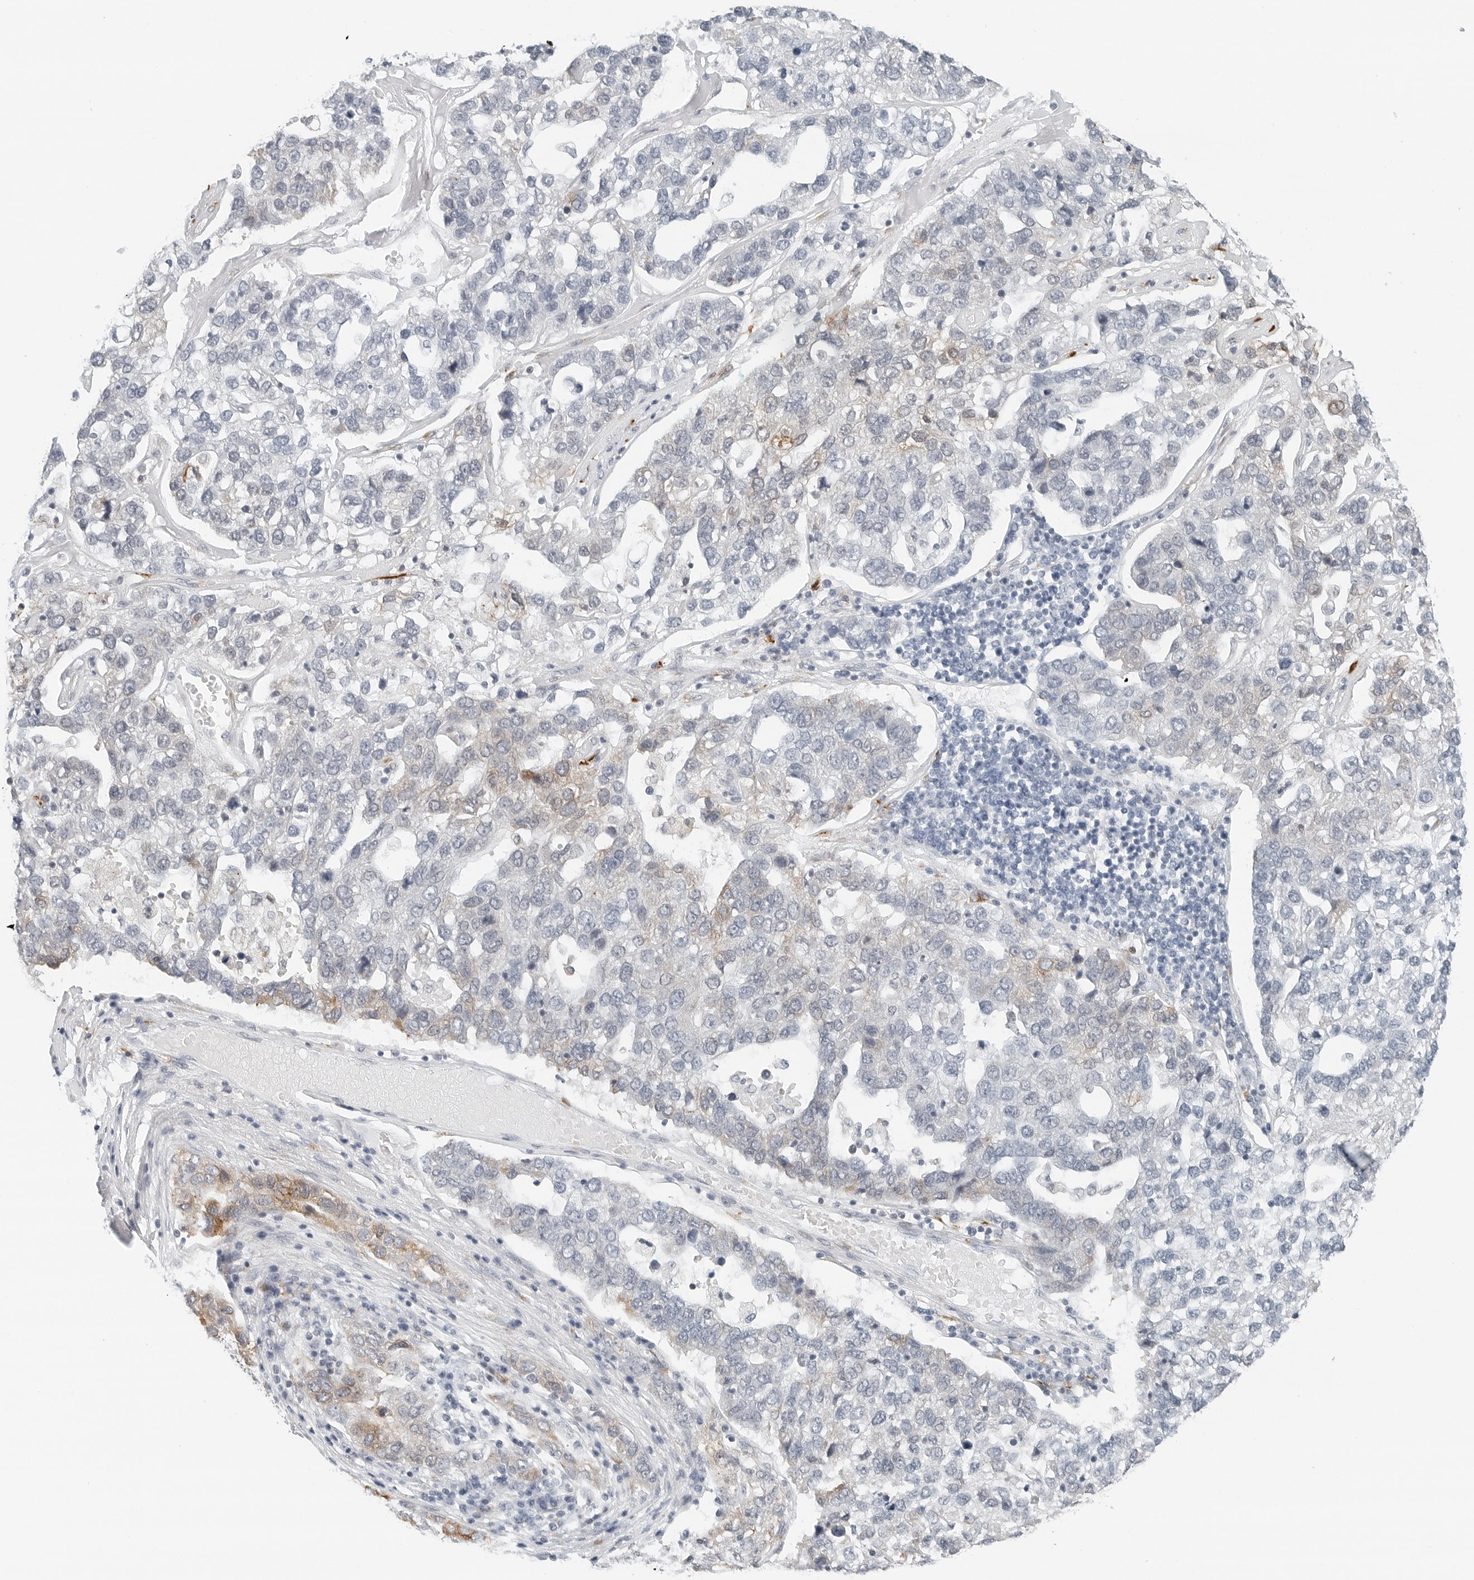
{"staining": {"intensity": "weak", "quantity": "<25%", "location": "cytoplasmic/membranous"}, "tissue": "pancreatic cancer", "cell_type": "Tumor cells", "image_type": "cancer", "snomed": [{"axis": "morphology", "description": "Adenocarcinoma, NOS"}, {"axis": "topography", "description": "Pancreas"}], "caption": "Pancreatic adenocarcinoma was stained to show a protein in brown. There is no significant positivity in tumor cells.", "gene": "P4HA2", "patient": {"sex": "female", "age": 61}}